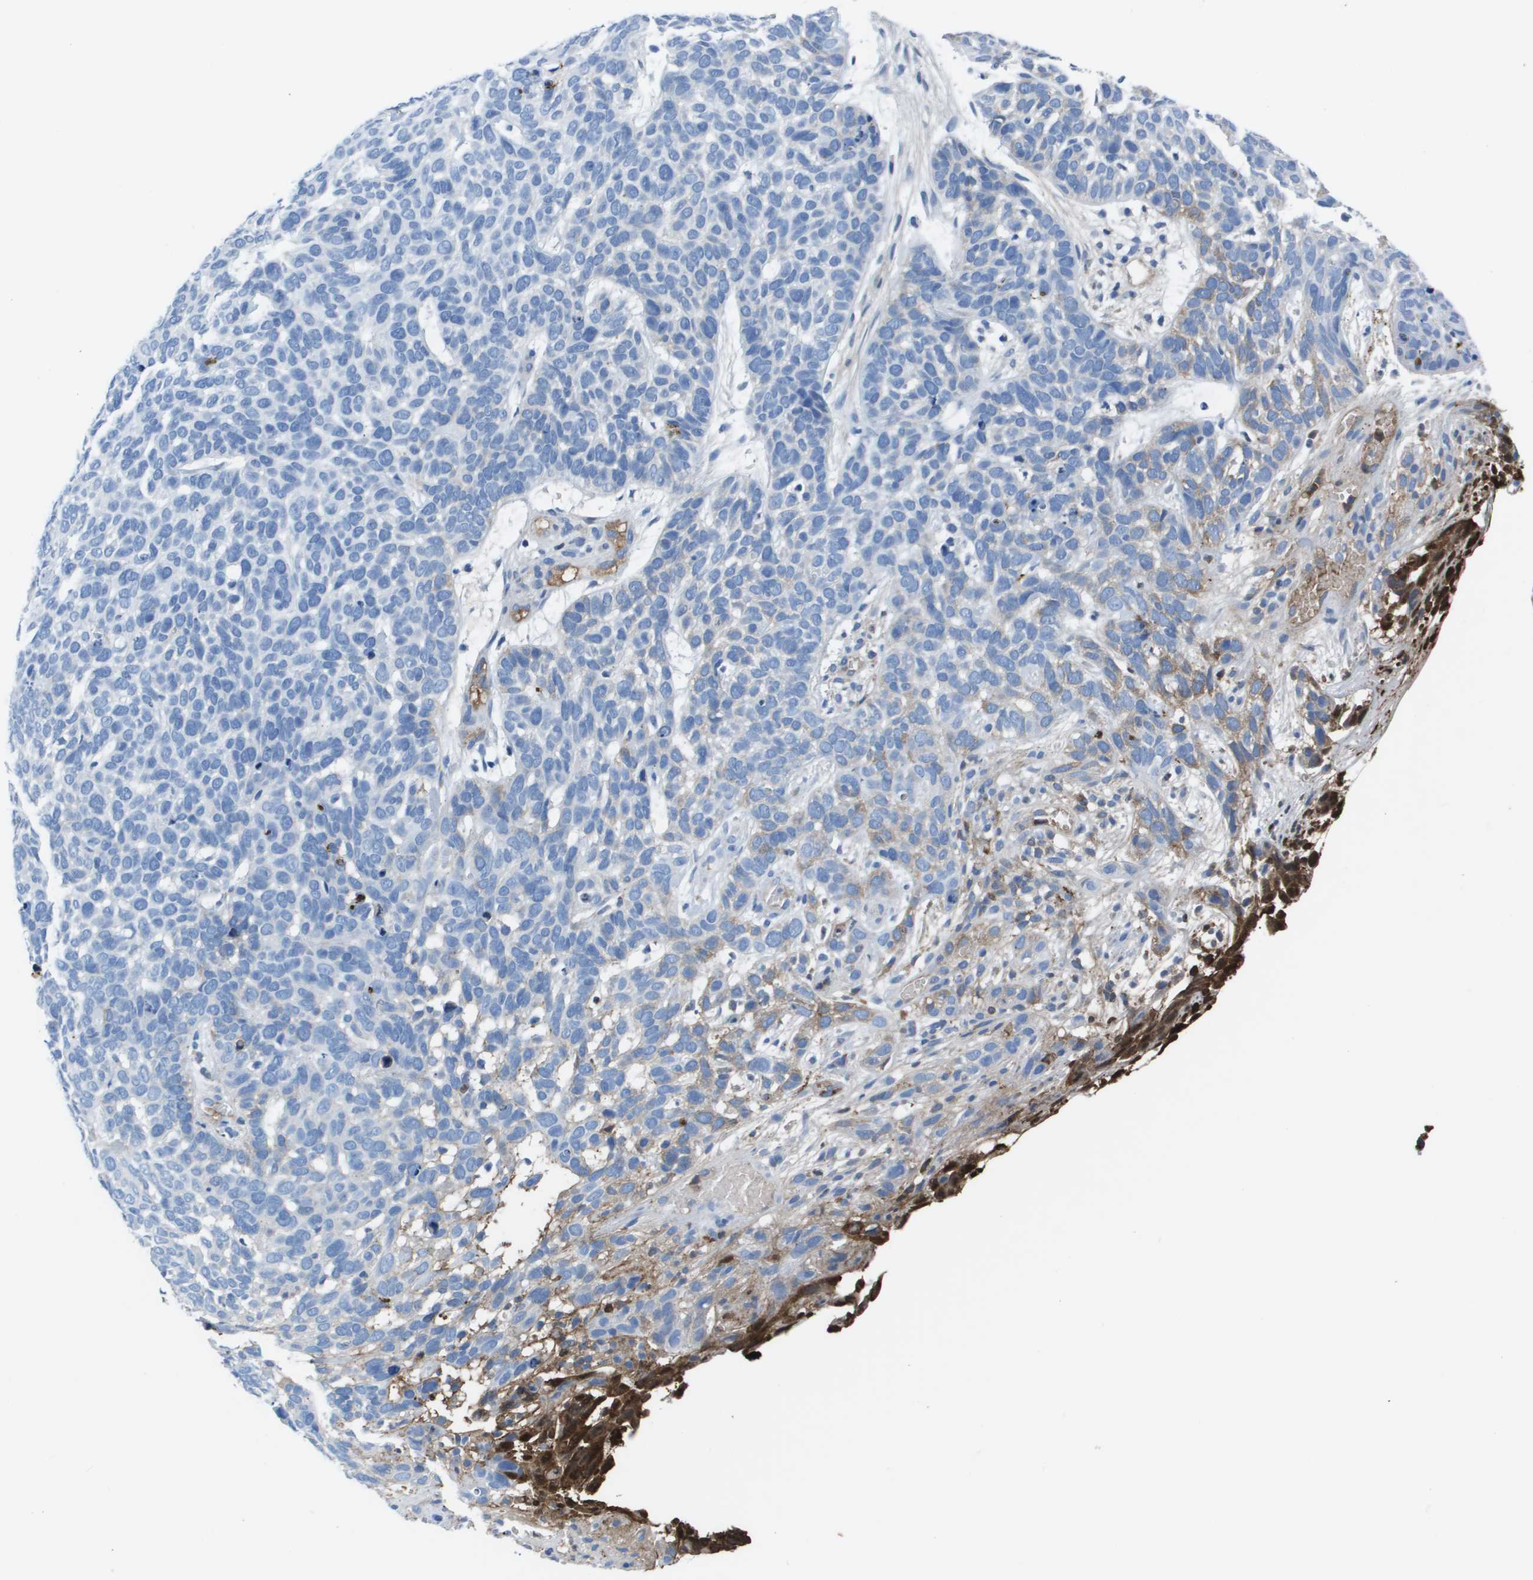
{"staining": {"intensity": "negative", "quantity": "none", "location": "none"}, "tissue": "skin cancer", "cell_type": "Tumor cells", "image_type": "cancer", "snomed": [{"axis": "morphology", "description": "Basal cell carcinoma"}, {"axis": "topography", "description": "Skin"}], "caption": "Tumor cells show no significant protein staining in skin cancer (basal cell carcinoma).", "gene": "VTN", "patient": {"sex": "male", "age": 87}}